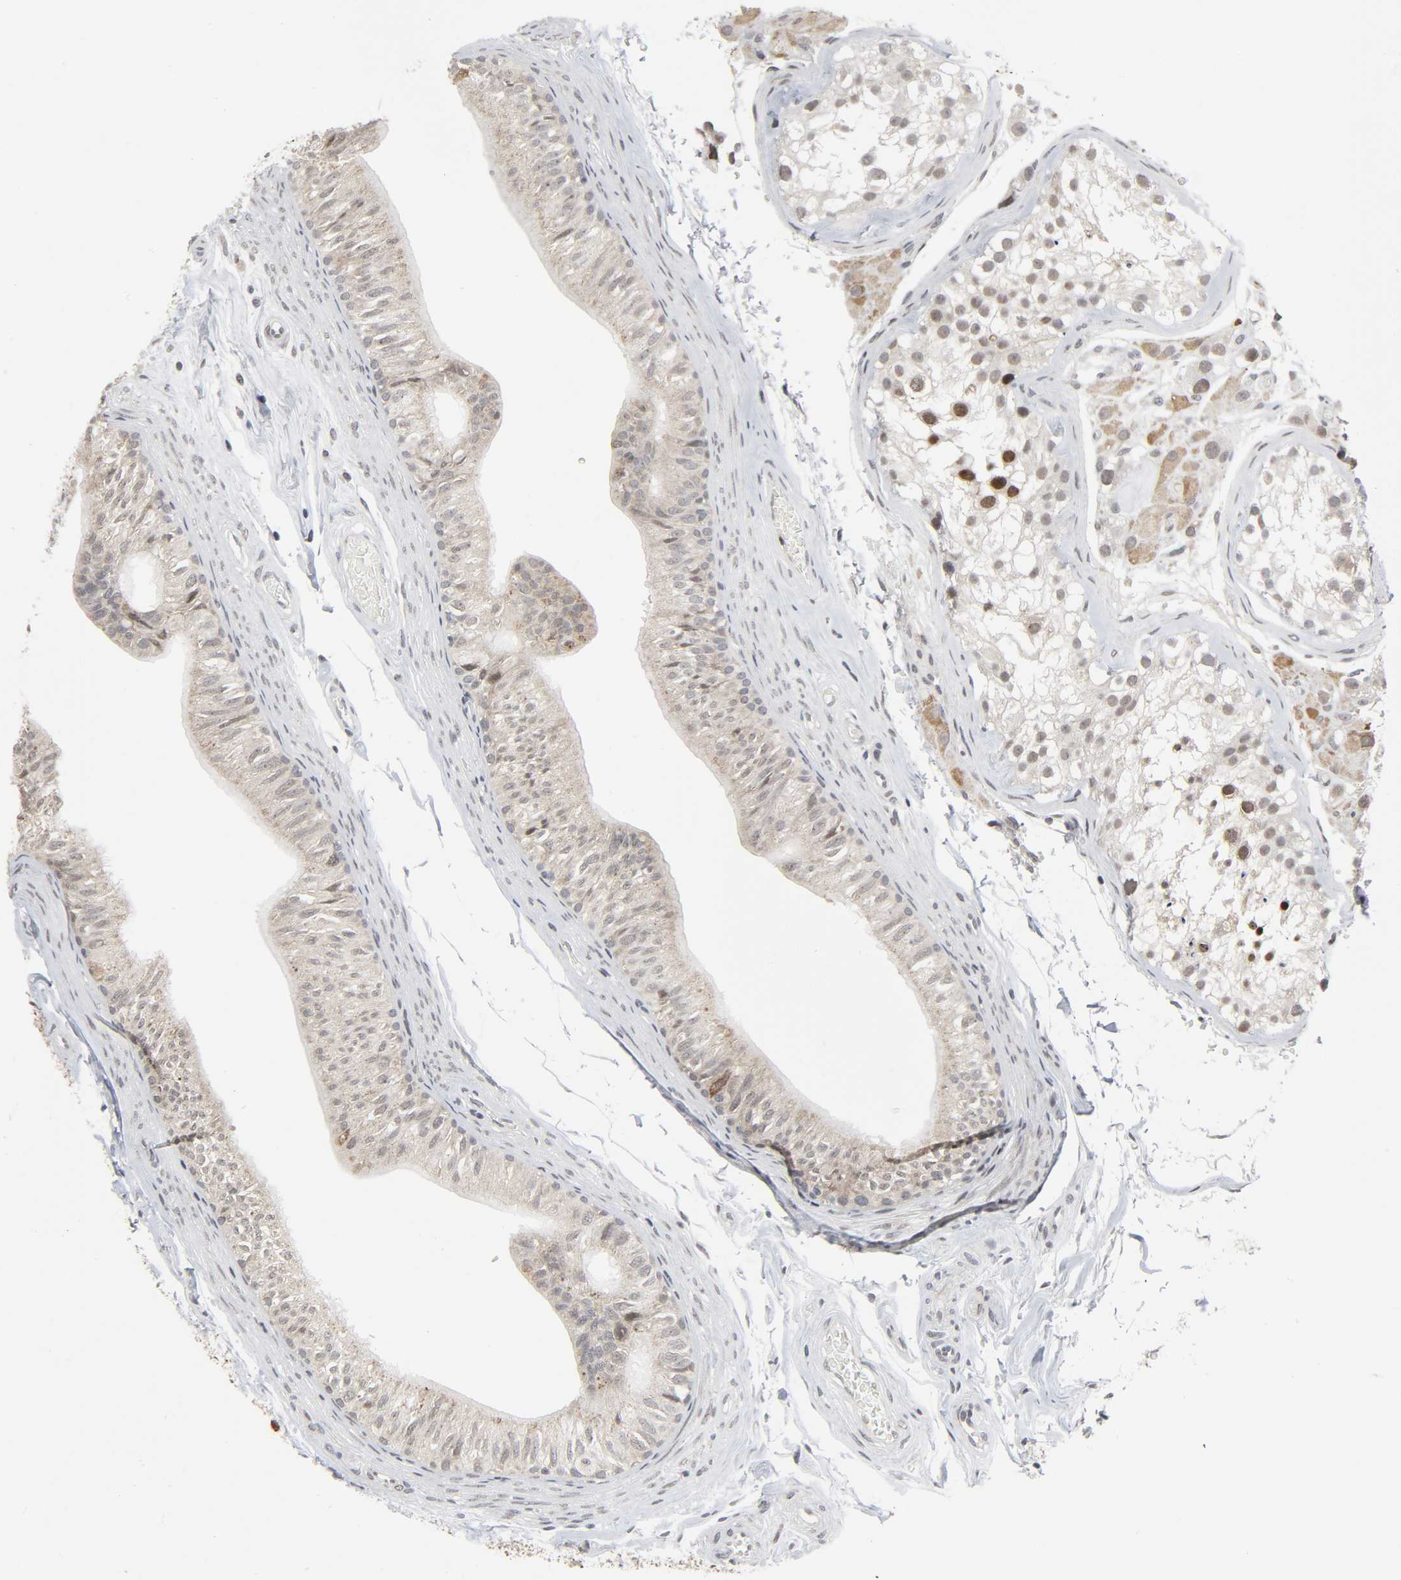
{"staining": {"intensity": "weak", "quantity": ">75%", "location": "cytoplasmic/membranous"}, "tissue": "epididymis", "cell_type": "Glandular cells", "image_type": "normal", "snomed": [{"axis": "morphology", "description": "Normal tissue, NOS"}, {"axis": "topography", "description": "Testis"}, {"axis": "topography", "description": "Epididymis"}], "caption": "IHC histopathology image of normal epididymis stained for a protein (brown), which reveals low levels of weak cytoplasmic/membranous expression in about >75% of glandular cells.", "gene": "MUC1", "patient": {"sex": "male", "age": 36}}